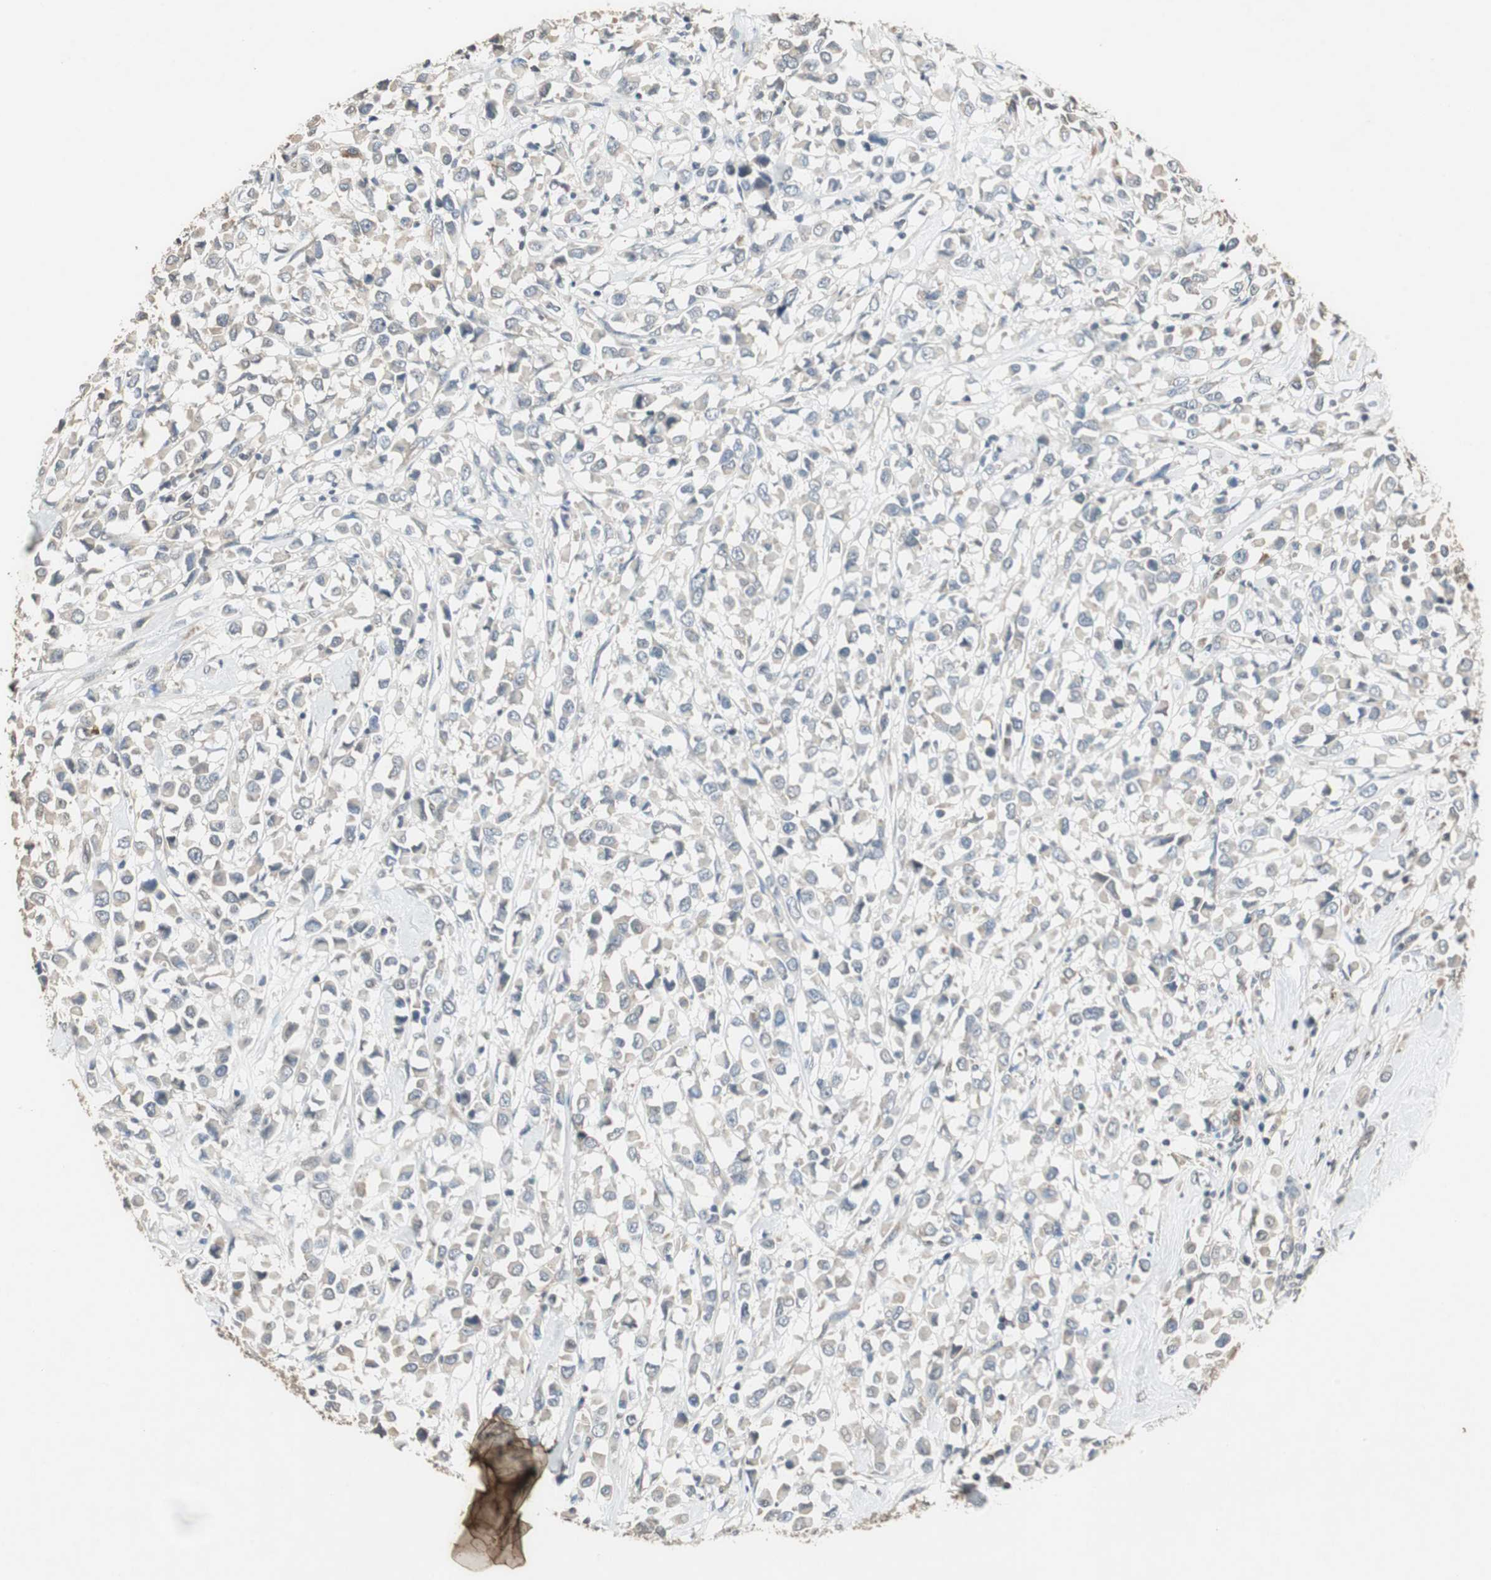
{"staining": {"intensity": "negative", "quantity": "none", "location": "none"}, "tissue": "breast cancer", "cell_type": "Tumor cells", "image_type": "cancer", "snomed": [{"axis": "morphology", "description": "Duct carcinoma"}, {"axis": "topography", "description": "Breast"}], "caption": "An image of breast cancer stained for a protein displays no brown staining in tumor cells.", "gene": "PI4KB", "patient": {"sex": "female", "age": 61}}